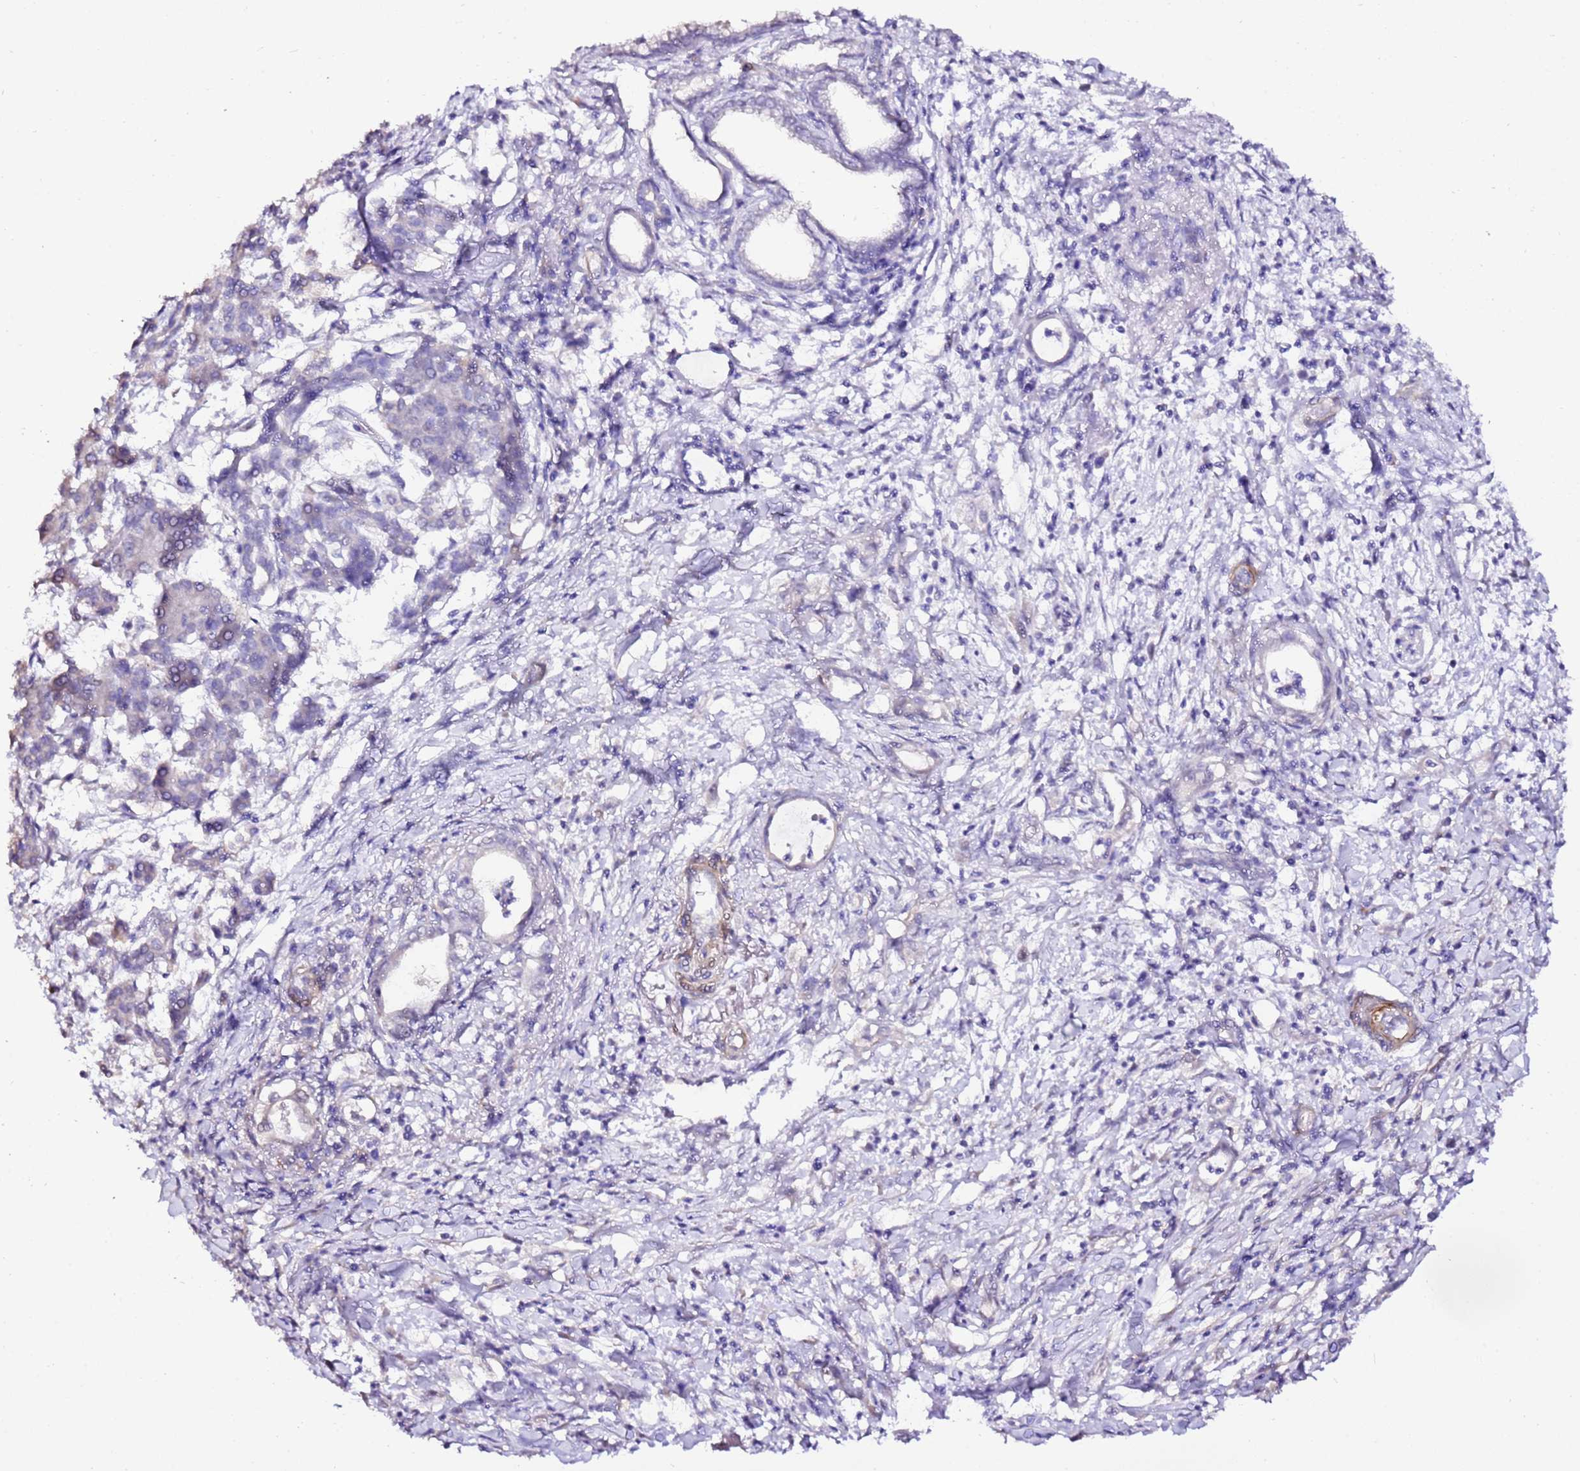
{"staining": {"intensity": "negative", "quantity": "none", "location": "none"}, "tissue": "pancreatic cancer", "cell_type": "Tumor cells", "image_type": "cancer", "snomed": [{"axis": "morphology", "description": "Adenocarcinoma, NOS"}, {"axis": "topography", "description": "Pancreas"}], "caption": "High power microscopy image of an immunohistochemistry micrograph of adenocarcinoma (pancreatic), revealing no significant positivity in tumor cells.", "gene": "ART5", "patient": {"sex": "female", "age": 55}}